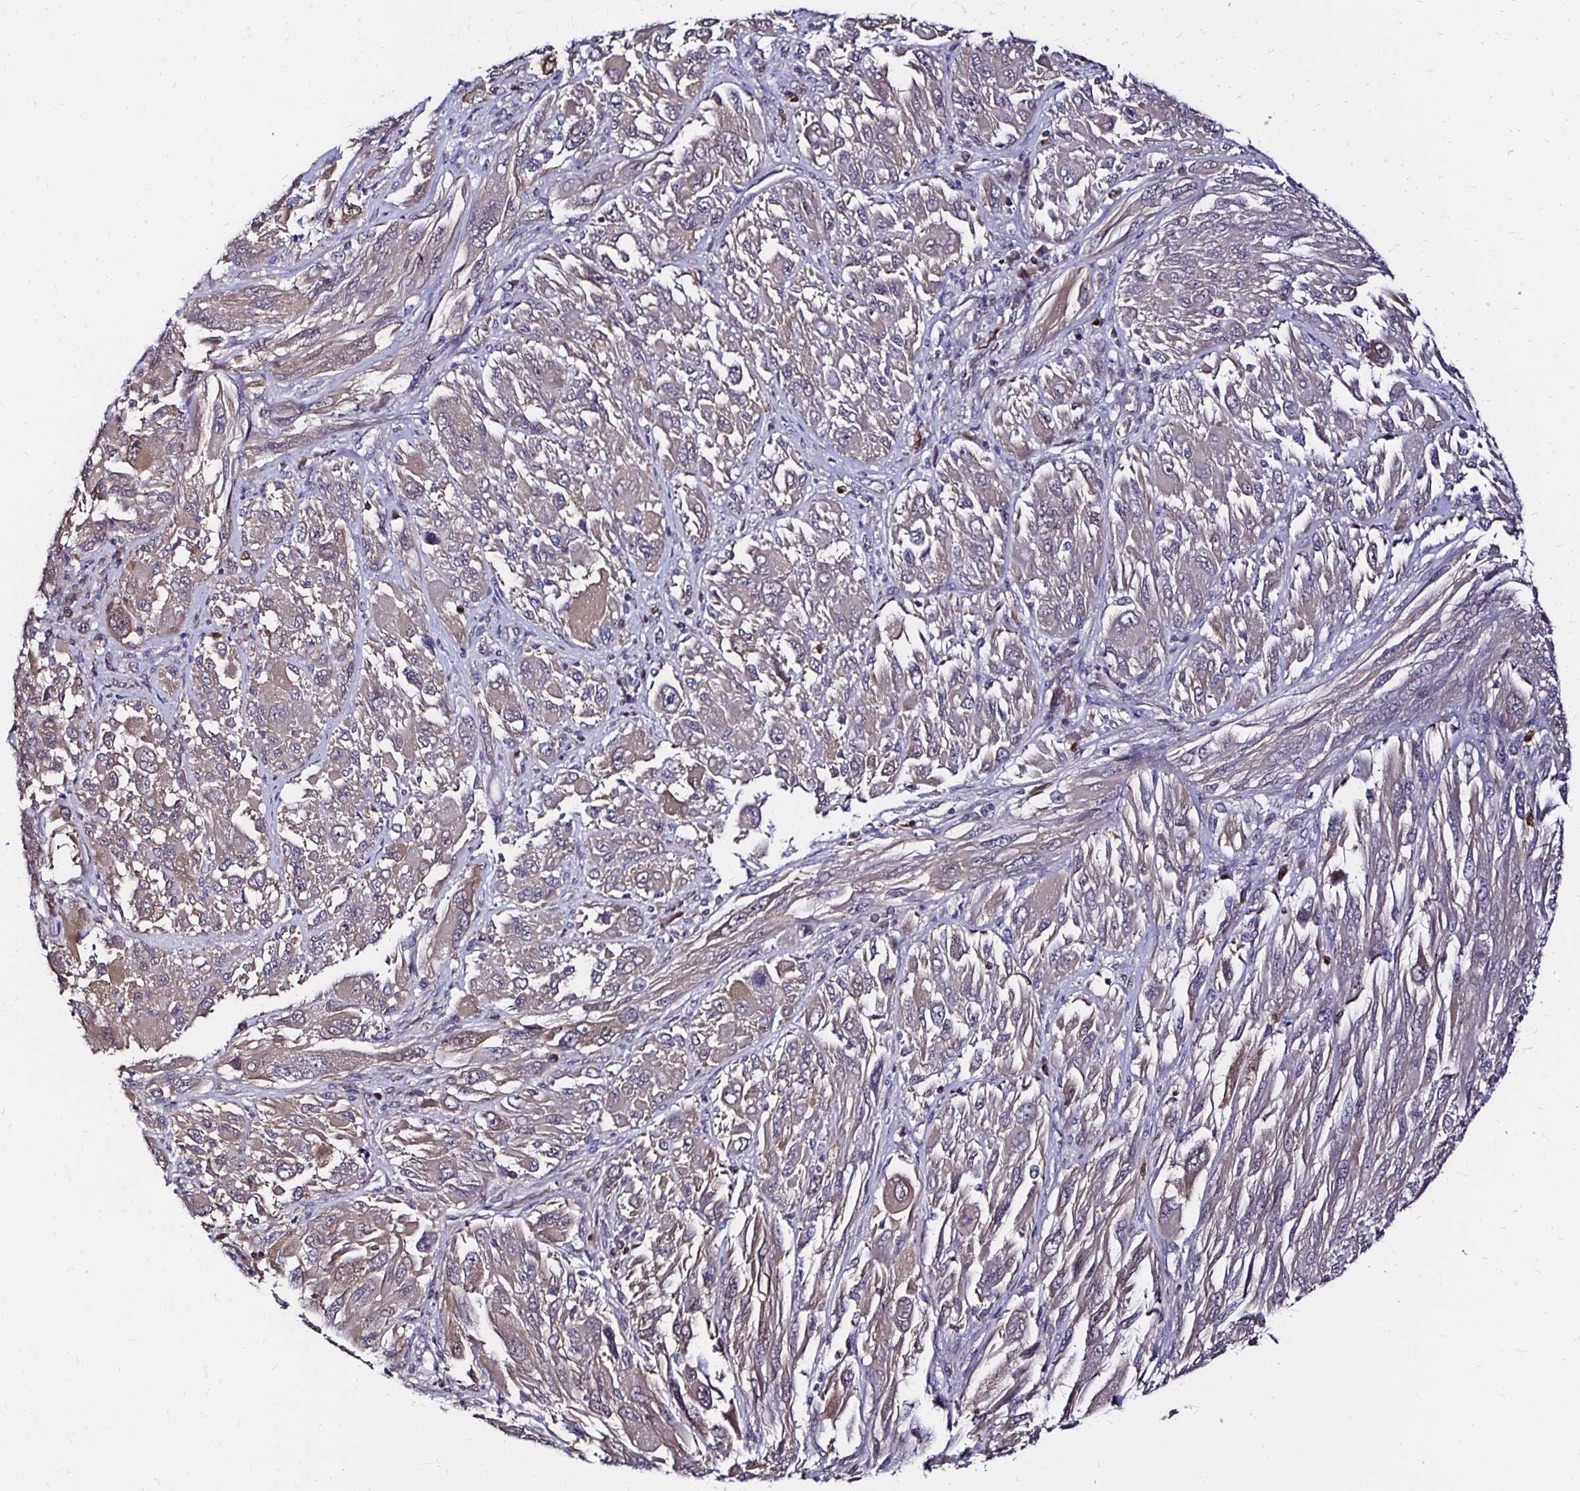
{"staining": {"intensity": "weak", "quantity": "25%-75%", "location": "cytoplasmic/membranous"}, "tissue": "melanoma", "cell_type": "Tumor cells", "image_type": "cancer", "snomed": [{"axis": "morphology", "description": "Malignant melanoma, NOS"}, {"axis": "topography", "description": "Skin"}], "caption": "Weak cytoplasmic/membranous positivity is appreciated in about 25%-75% of tumor cells in malignant melanoma. Using DAB (brown) and hematoxylin (blue) stains, captured at high magnification using brightfield microscopy.", "gene": "TXN", "patient": {"sex": "female", "age": 91}}